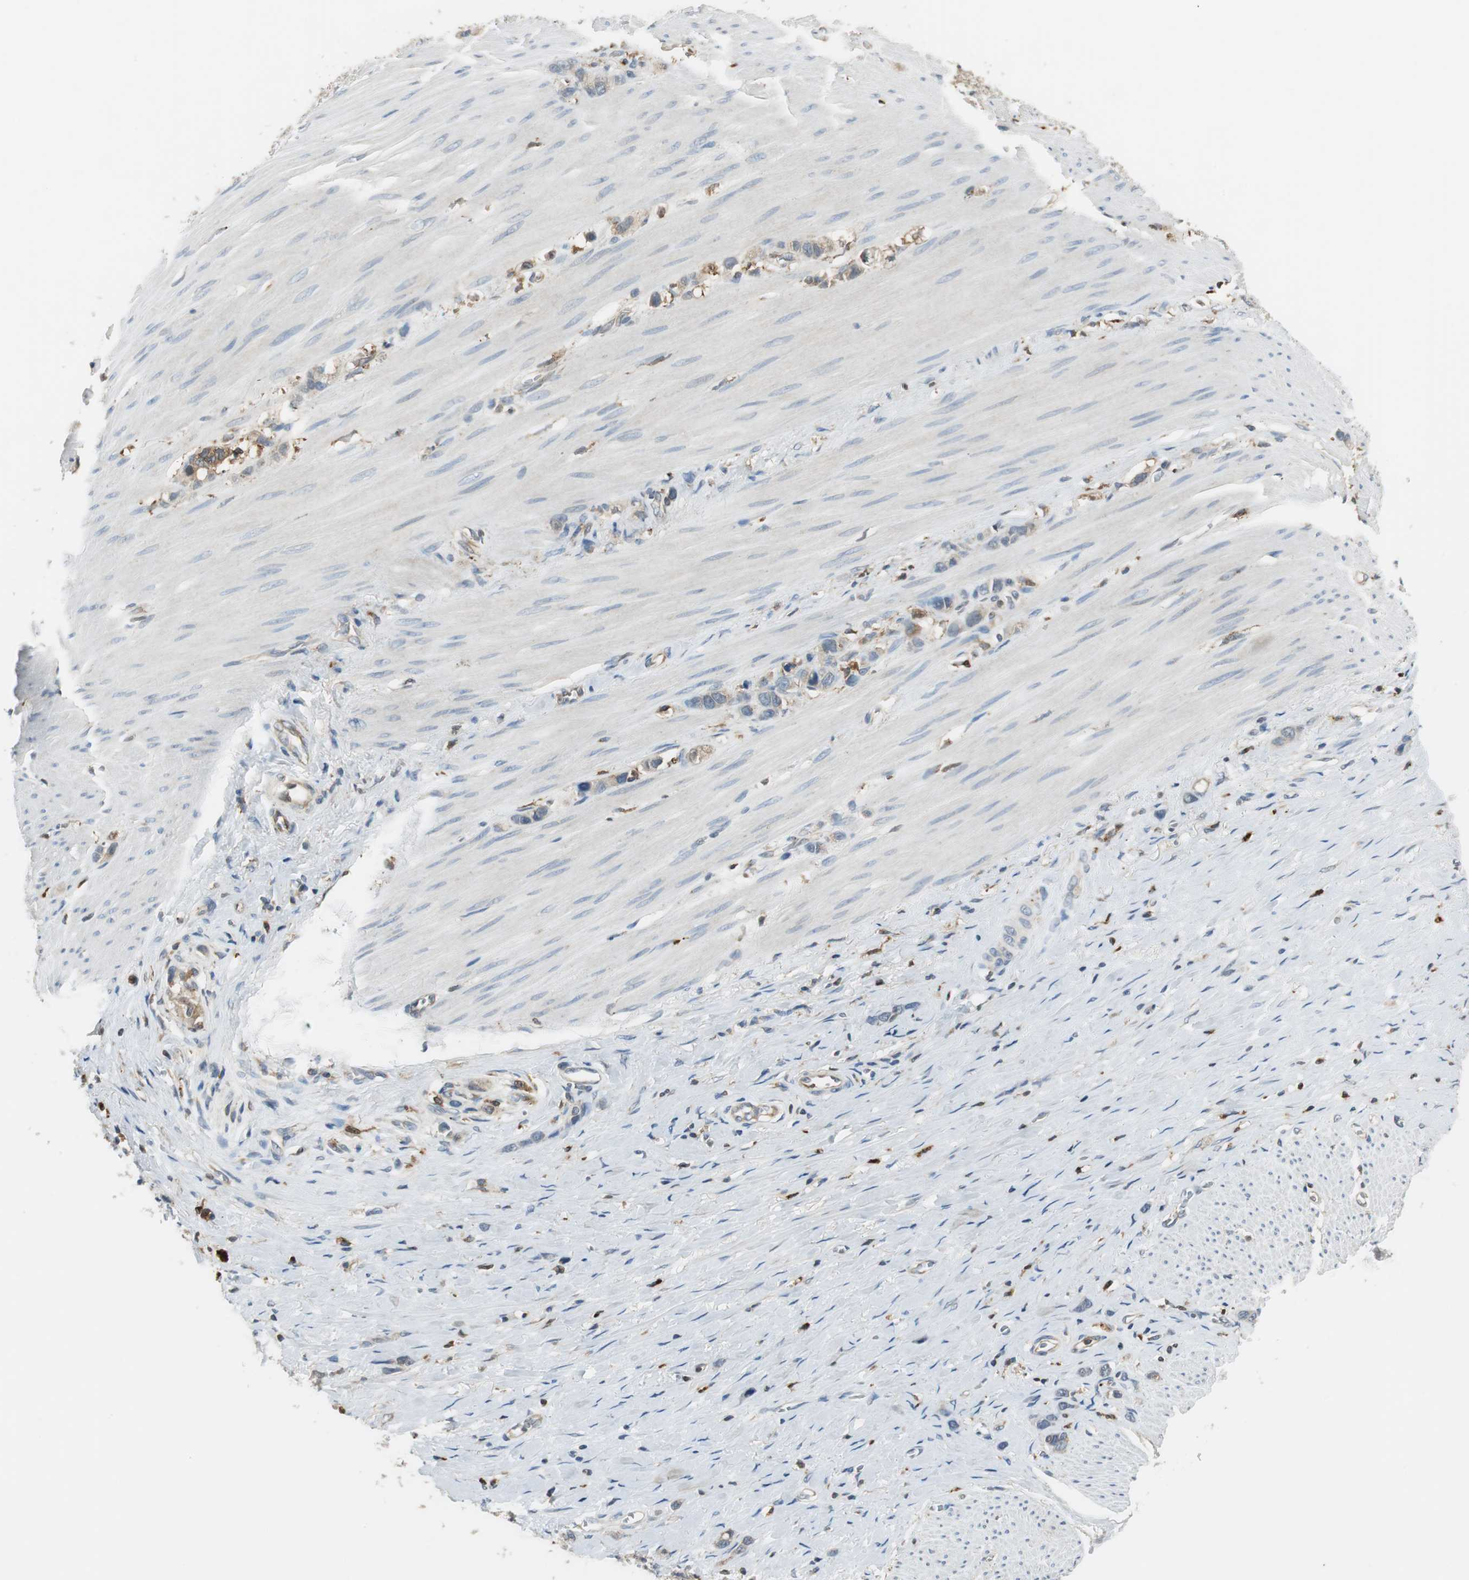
{"staining": {"intensity": "weak", "quantity": ">75%", "location": "cytoplasmic/membranous"}, "tissue": "stomach cancer", "cell_type": "Tumor cells", "image_type": "cancer", "snomed": [{"axis": "morphology", "description": "Normal tissue, NOS"}, {"axis": "morphology", "description": "Adenocarcinoma, NOS"}, {"axis": "morphology", "description": "Adenocarcinoma, High grade"}, {"axis": "topography", "description": "Stomach, upper"}, {"axis": "topography", "description": "Stomach"}], "caption": "Immunohistochemistry image of neoplastic tissue: stomach high-grade adenocarcinoma stained using immunohistochemistry exhibits low levels of weak protein expression localized specifically in the cytoplasmic/membranous of tumor cells, appearing as a cytoplasmic/membranous brown color.", "gene": "NCK1", "patient": {"sex": "female", "age": 65}}